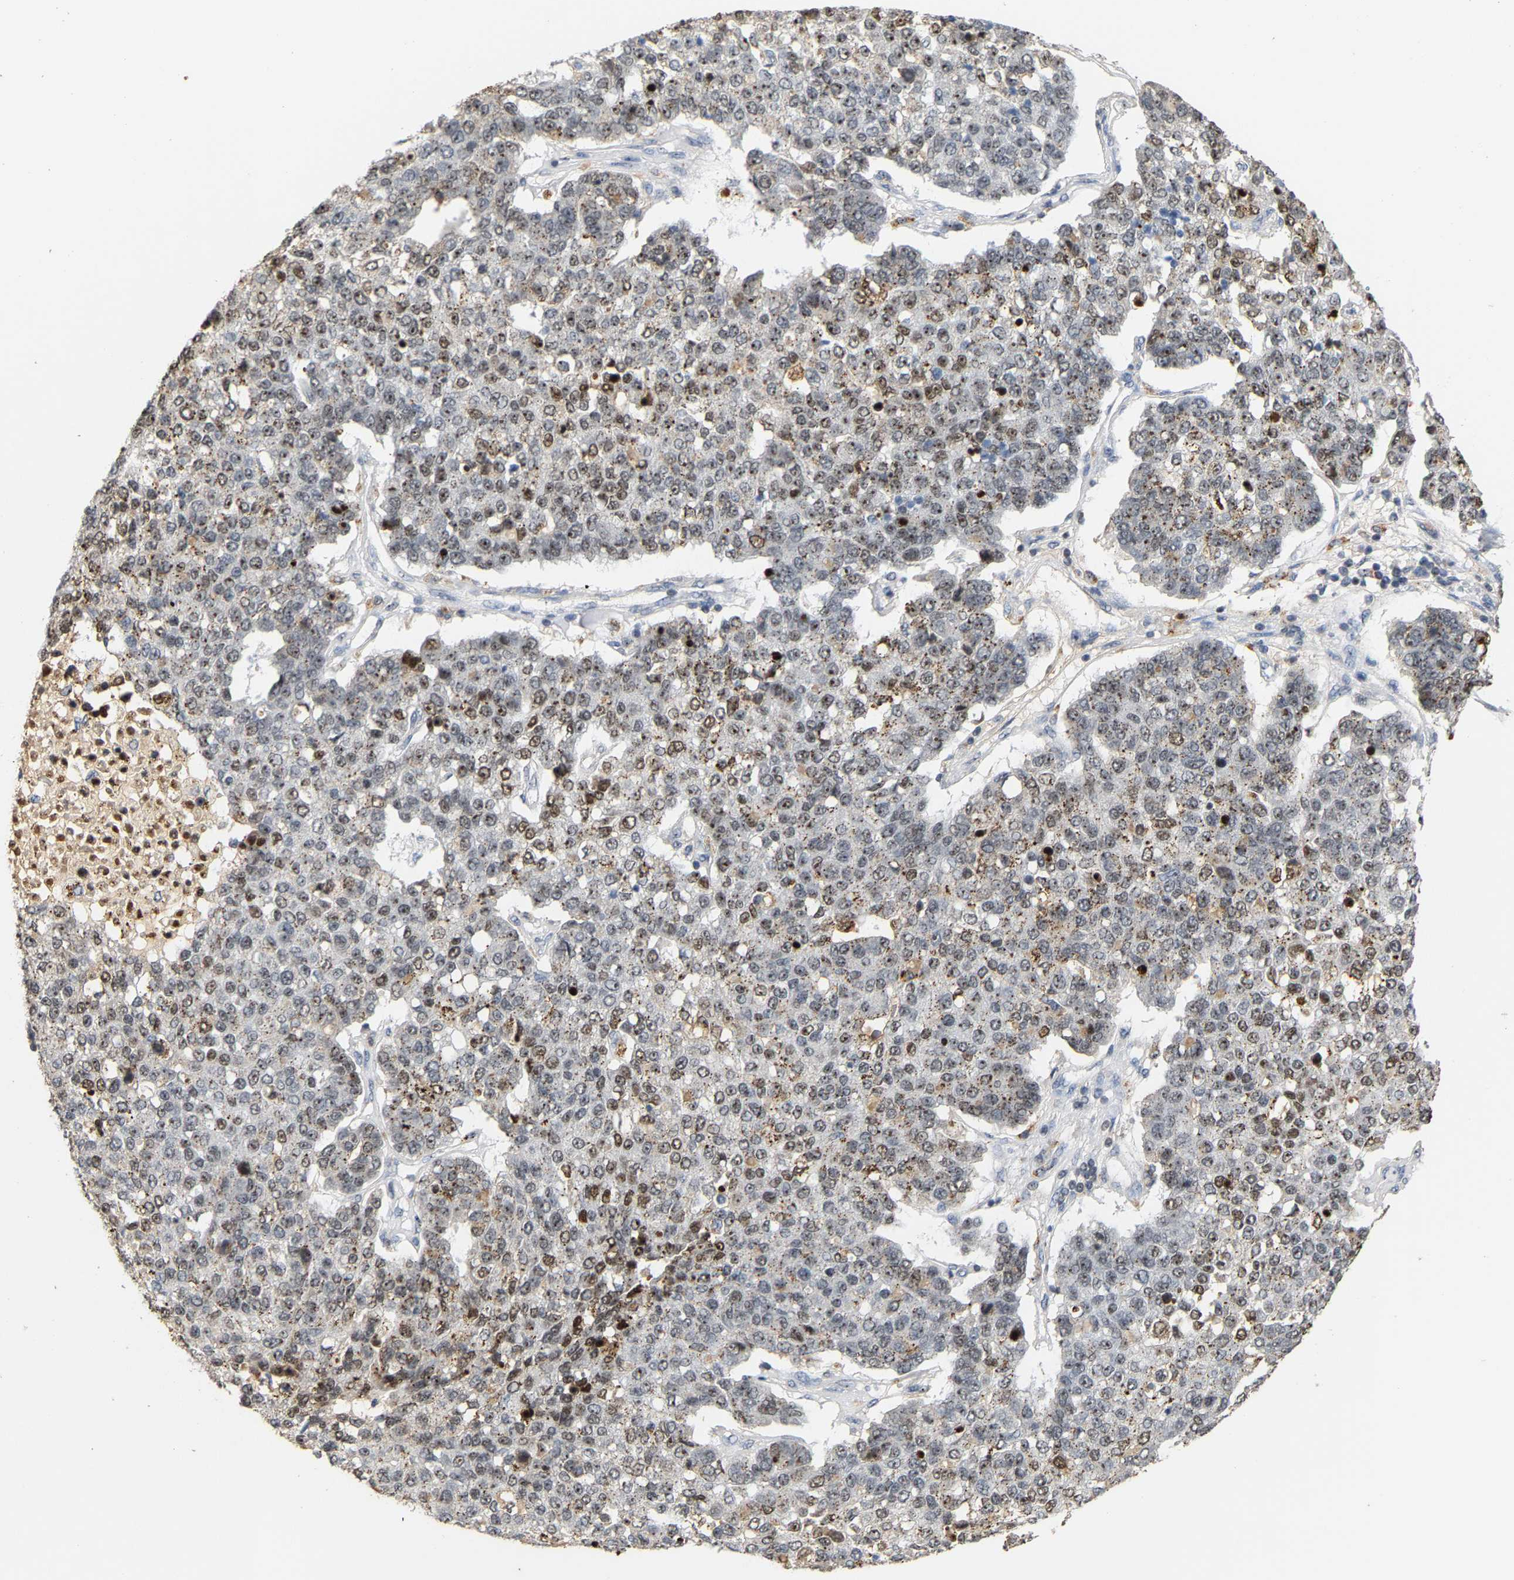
{"staining": {"intensity": "moderate", "quantity": "25%-75%", "location": "nuclear"}, "tissue": "pancreatic cancer", "cell_type": "Tumor cells", "image_type": "cancer", "snomed": [{"axis": "morphology", "description": "Adenocarcinoma, NOS"}, {"axis": "topography", "description": "Pancreas"}], "caption": "Immunohistochemistry histopathology image of neoplastic tissue: pancreatic cancer stained using IHC displays medium levels of moderate protein expression localized specifically in the nuclear of tumor cells, appearing as a nuclear brown color.", "gene": "NOP58", "patient": {"sex": "female", "age": 61}}